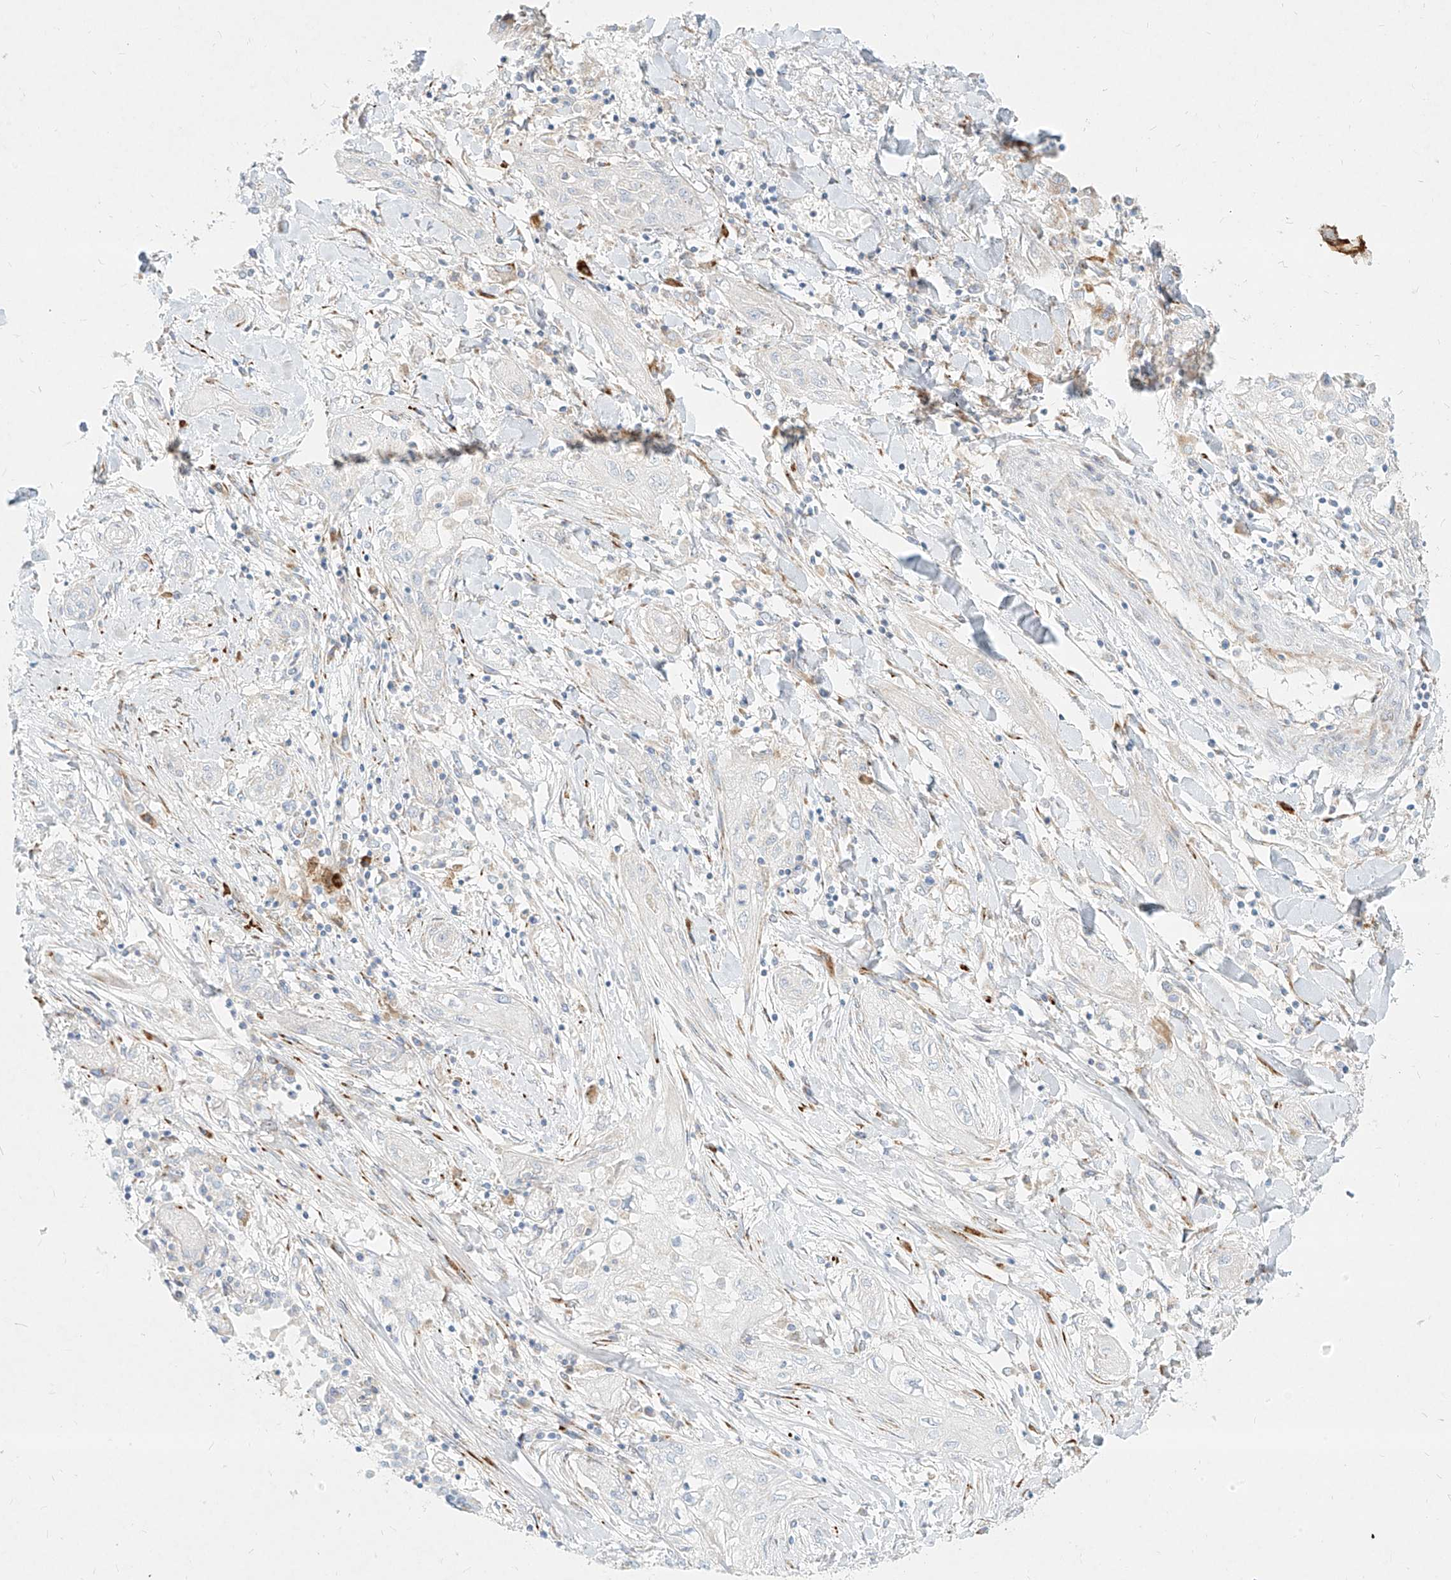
{"staining": {"intensity": "negative", "quantity": "none", "location": "none"}, "tissue": "lung cancer", "cell_type": "Tumor cells", "image_type": "cancer", "snomed": [{"axis": "morphology", "description": "Squamous cell carcinoma, NOS"}, {"axis": "topography", "description": "Lung"}], "caption": "Tumor cells are negative for brown protein staining in lung squamous cell carcinoma.", "gene": "MTX2", "patient": {"sex": "female", "age": 47}}